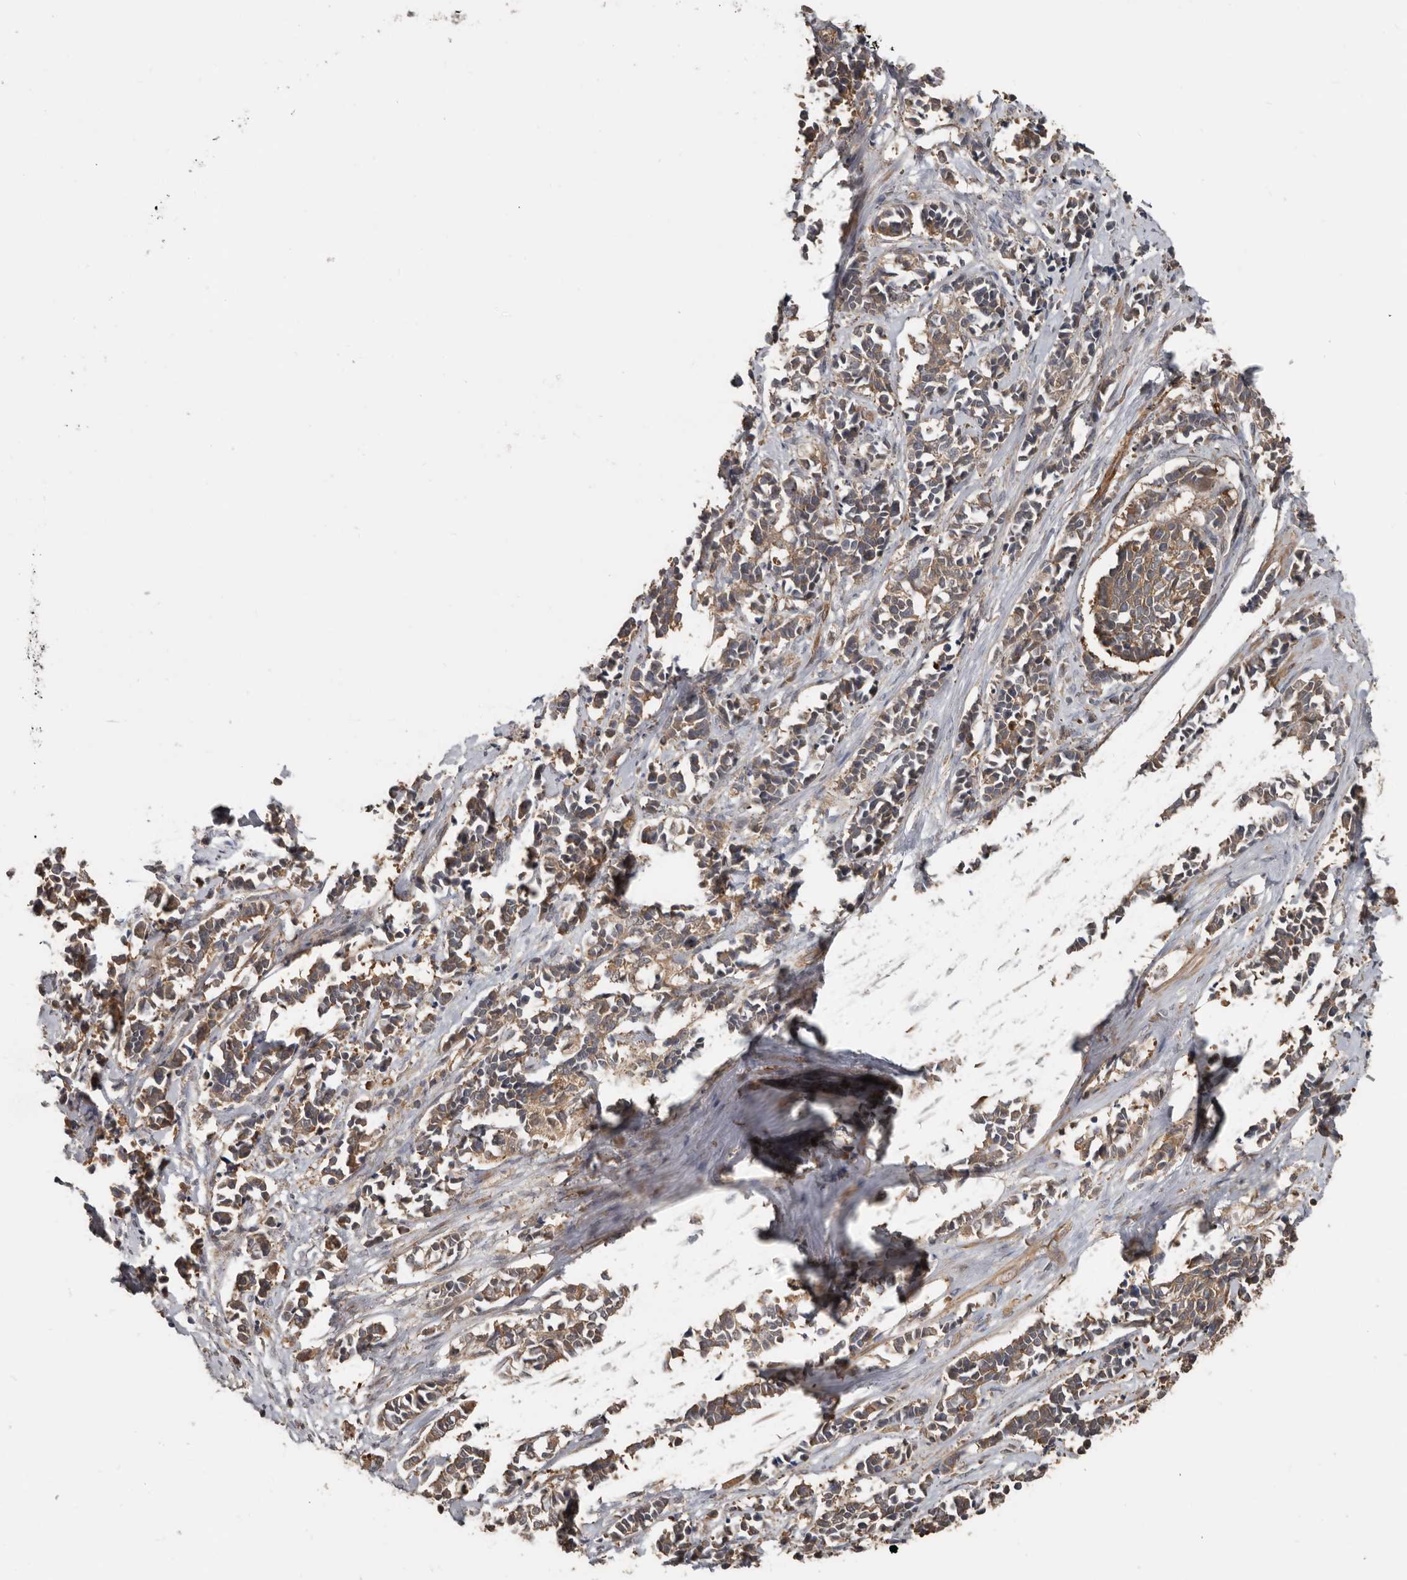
{"staining": {"intensity": "moderate", "quantity": ">75%", "location": "cytoplasmic/membranous"}, "tissue": "cervical cancer", "cell_type": "Tumor cells", "image_type": "cancer", "snomed": [{"axis": "morphology", "description": "Normal tissue, NOS"}, {"axis": "morphology", "description": "Squamous cell carcinoma, NOS"}, {"axis": "topography", "description": "Cervix"}], "caption": "Moderate cytoplasmic/membranous staining is appreciated in approximately >75% of tumor cells in cervical squamous cell carcinoma.", "gene": "EXOC3L1", "patient": {"sex": "female", "age": 35}}